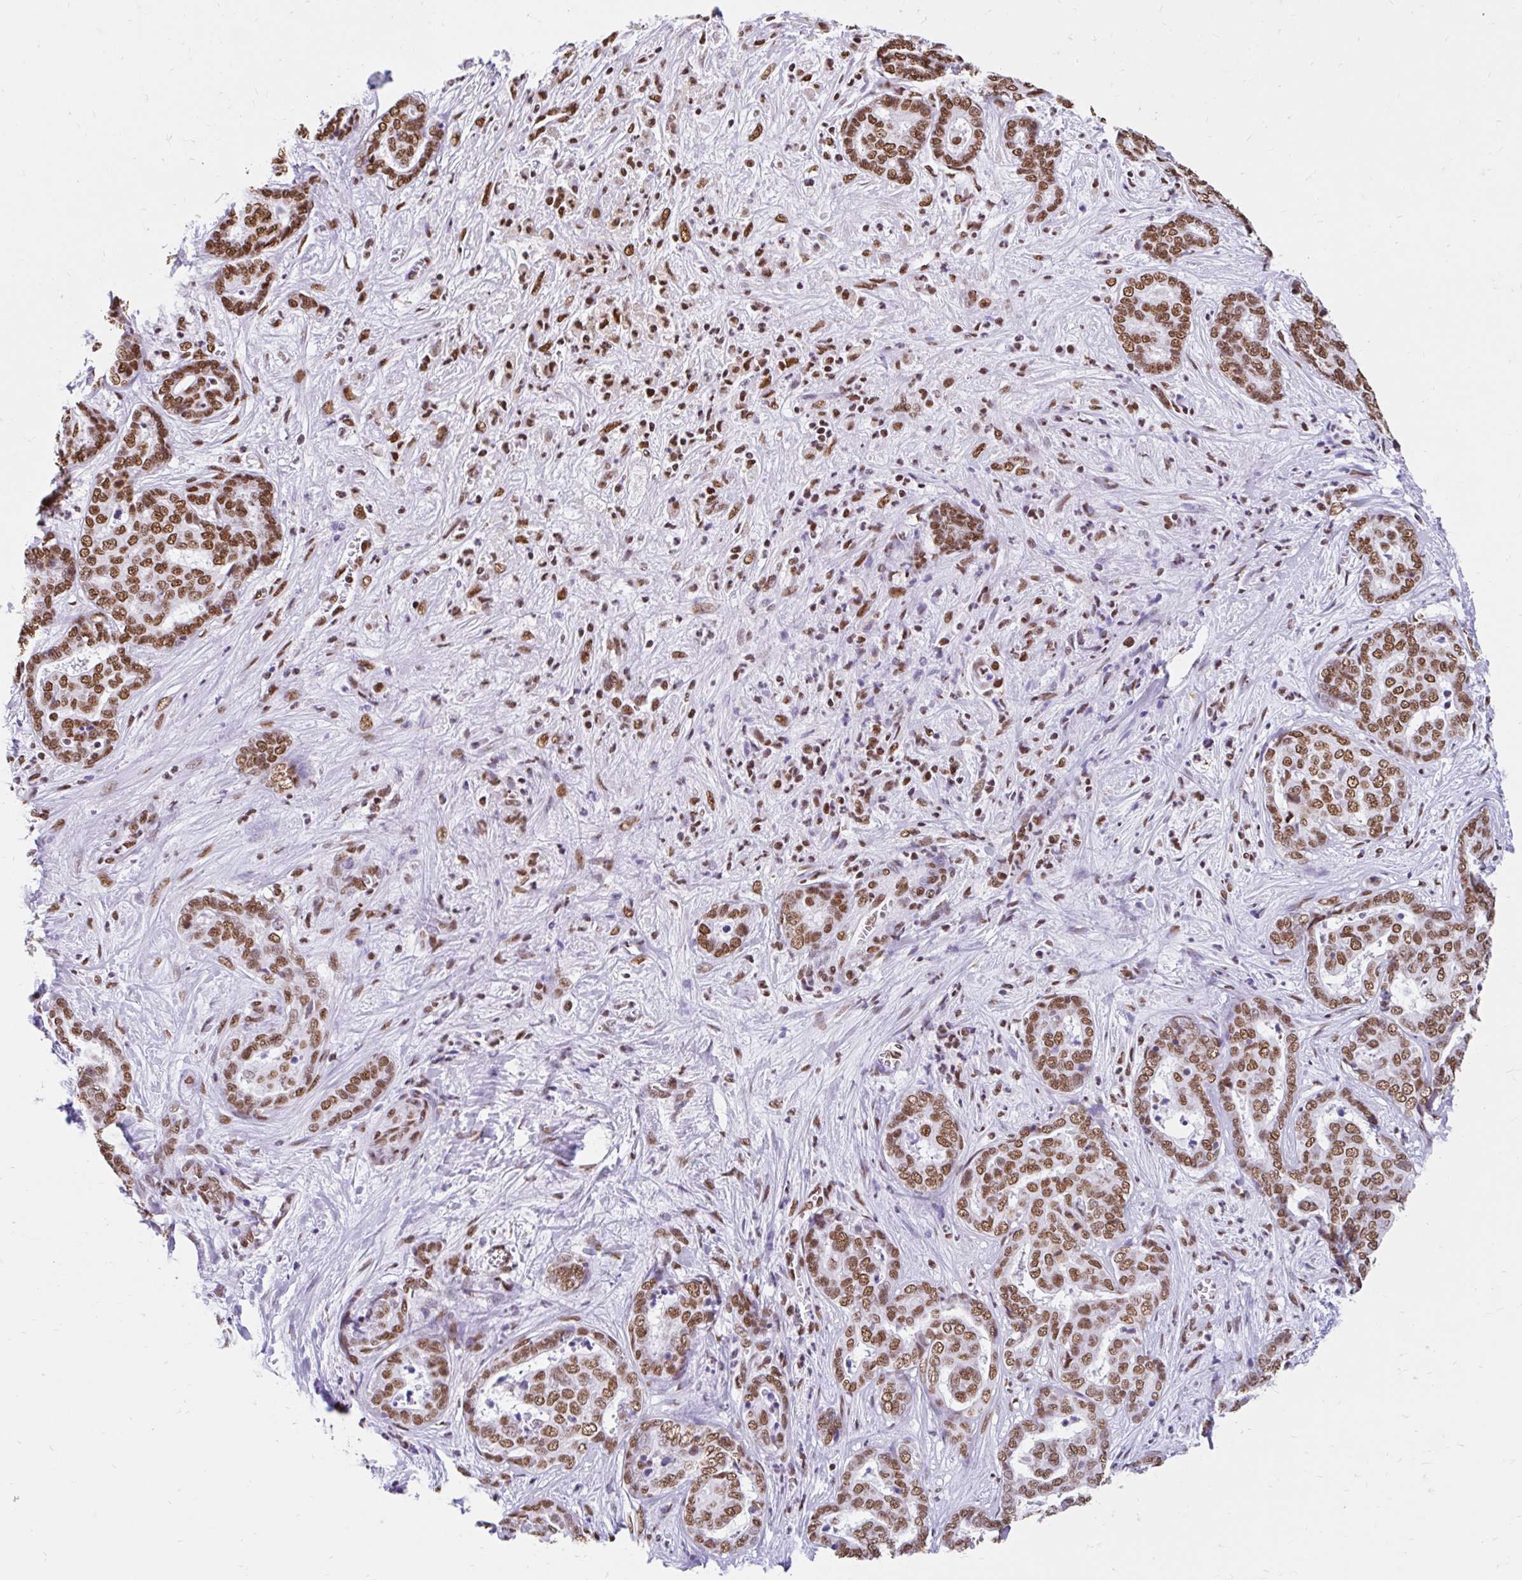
{"staining": {"intensity": "moderate", "quantity": ">75%", "location": "nuclear"}, "tissue": "liver cancer", "cell_type": "Tumor cells", "image_type": "cancer", "snomed": [{"axis": "morphology", "description": "Cholangiocarcinoma"}, {"axis": "topography", "description": "Liver"}], "caption": "Tumor cells demonstrate medium levels of moderate nuclear positivity in approximately >75% of cells in human cholangiocarcinoma (liver). (brown staining indicates protein expression, while blue staining denotes nuclei).", "gene": "KHDRBS1", "patient": {"sex": "female", "age": 64}}